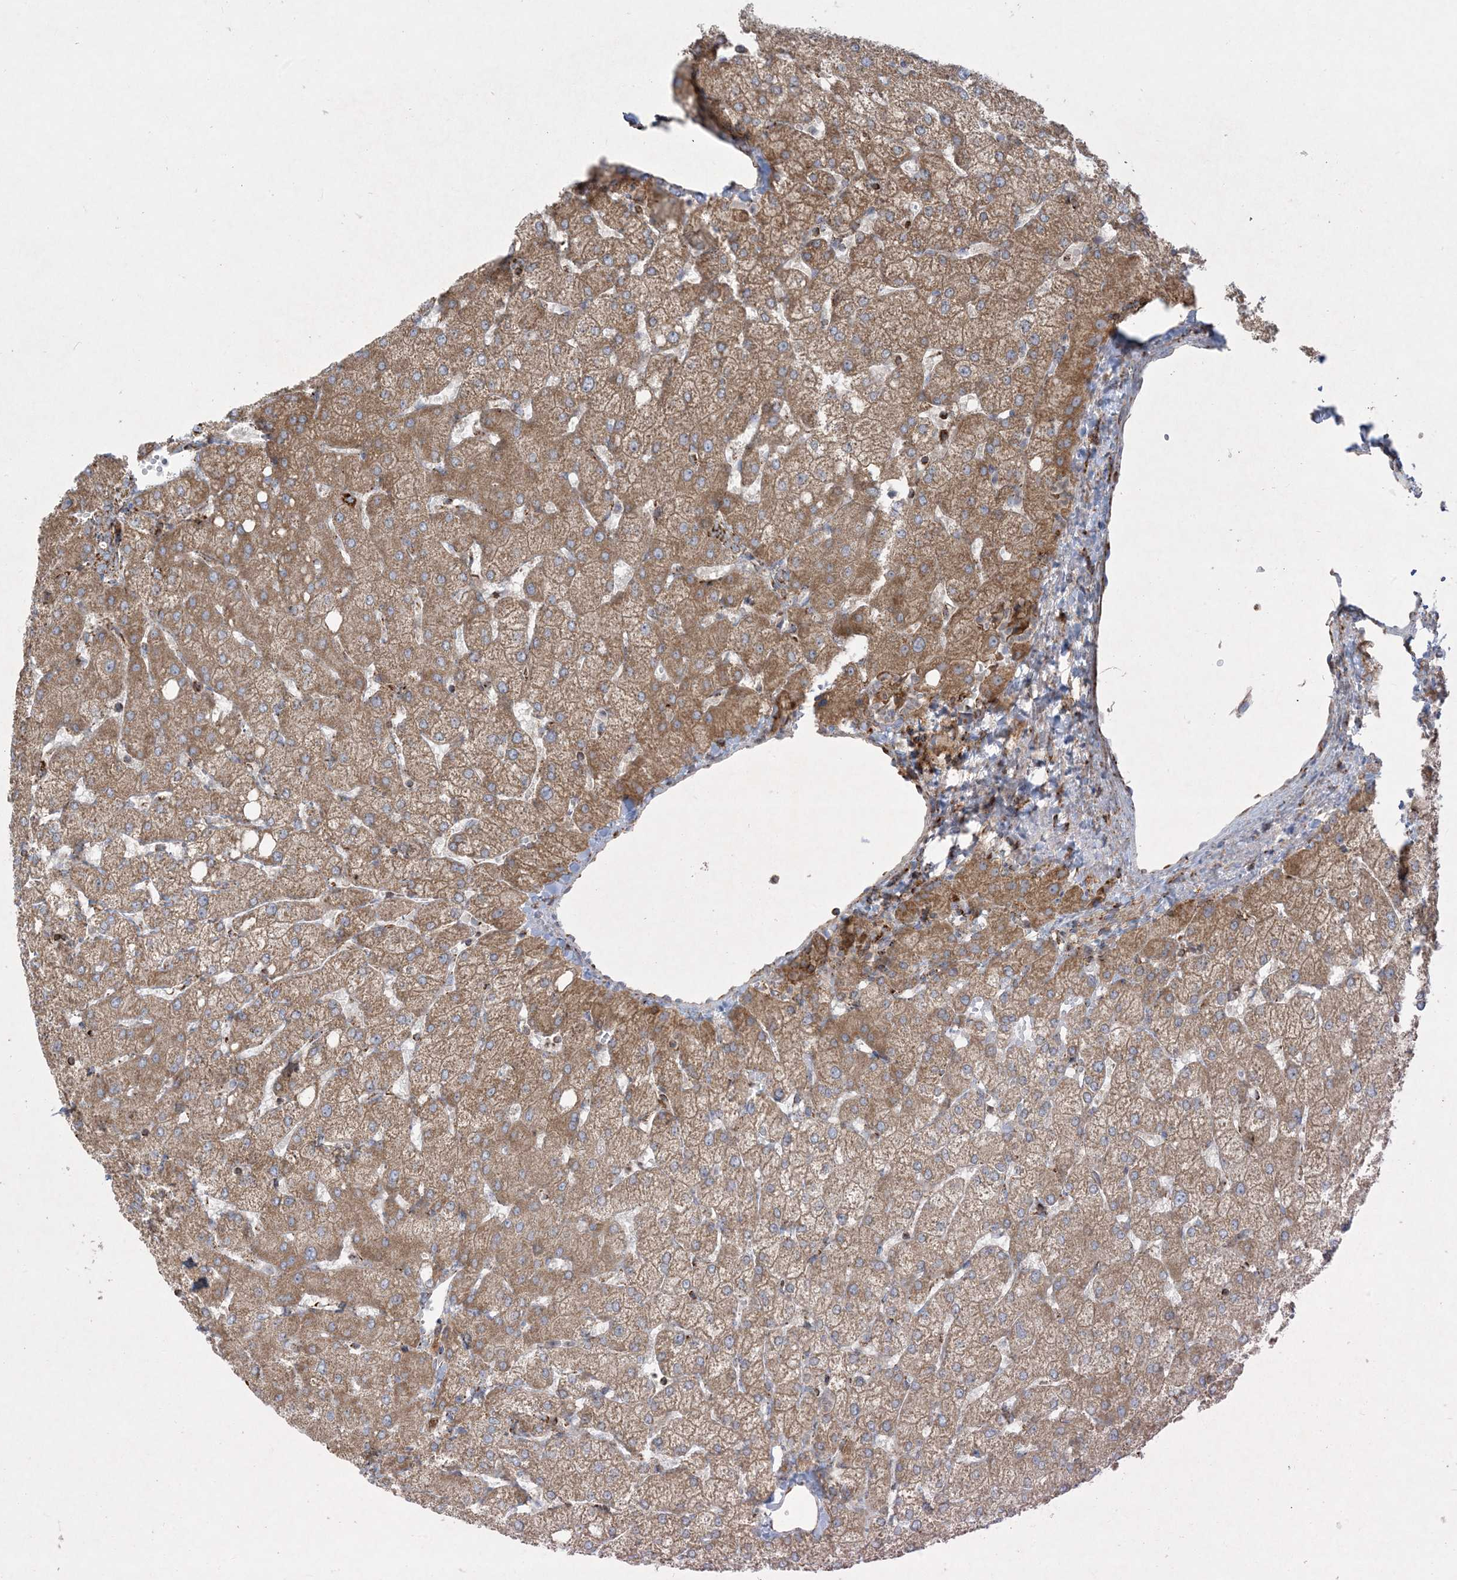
{"staining": {"intensity": "moderate", "quantity": "<25%", "location": "cytoplasmic/membranous"}, "tissue": "liver", "cell_type": "Cholangiocytes", "image_type": "normal", "snomed": [{"axis": "morphology", "description": "Normal tissue, NOS"}, {"axis": "topography", "description": "Liver"}], "caption": "Moderate cytoplasmic/membranous positivity is appreciated in approximately <25% of cholangiocytes in normal liver. Nuclei are stained in blue.", "gene": "BEND4", "patient": {"sex": "female", "age": 54}}